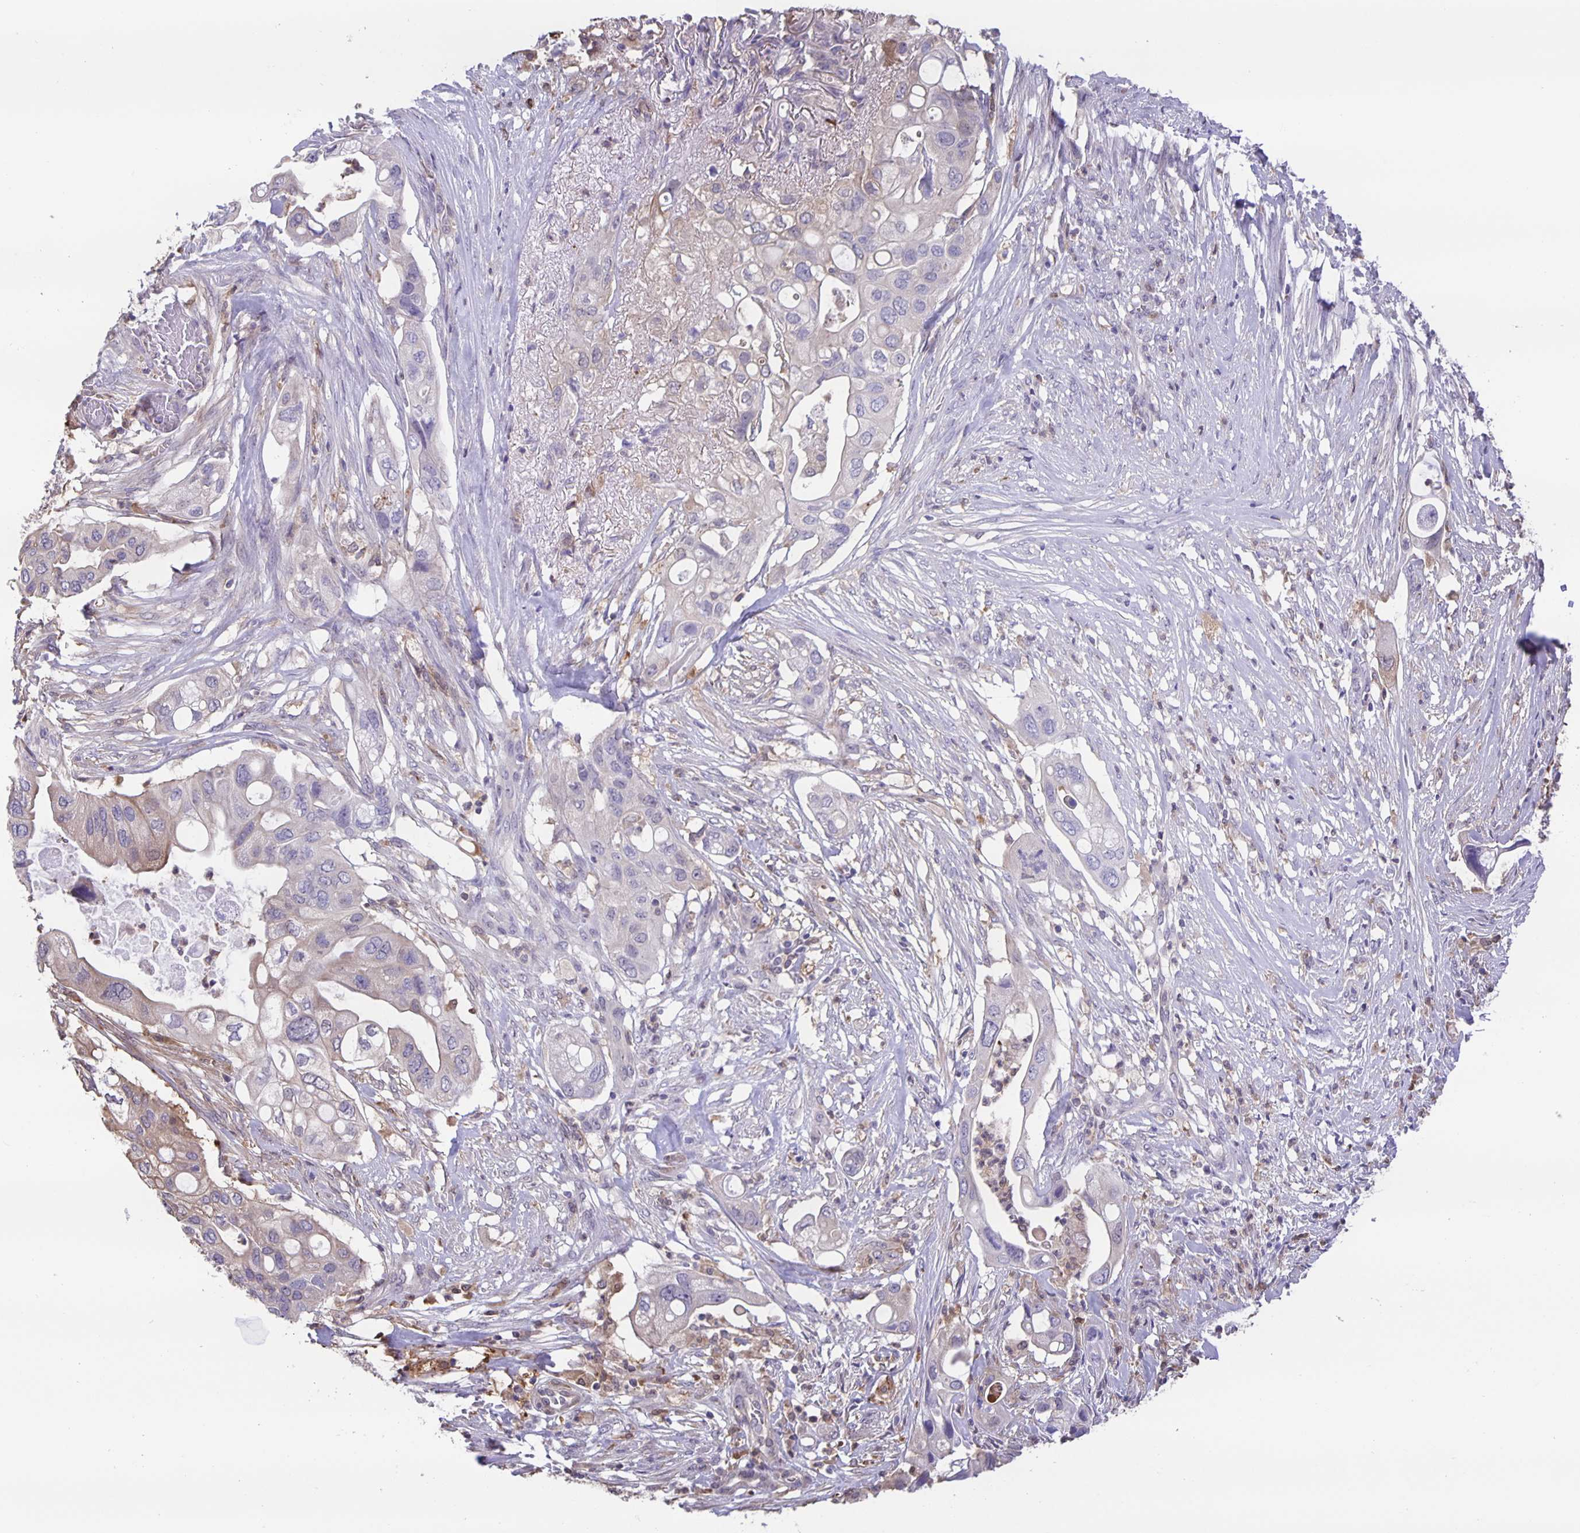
{"staining": {"intensity": "negative", "quantity": "none", "location": "none"}, "tissue": "pancreatic cancer", "cell_type": "Tumor cells", "image_type": "cancer", "snomed": [{"axis": "morphology", "description": "Adenocarcinoma, NOS"}, {"axis": "topography", "description": "Pancreas"}], "caption": "Immunohistochemical staining of pancreatic cancer (adenocarcinoma) shows no significant positivity in tumor cells.", "gene": "MARCHF6", "patient": {"sex": "female", "age": 72}}